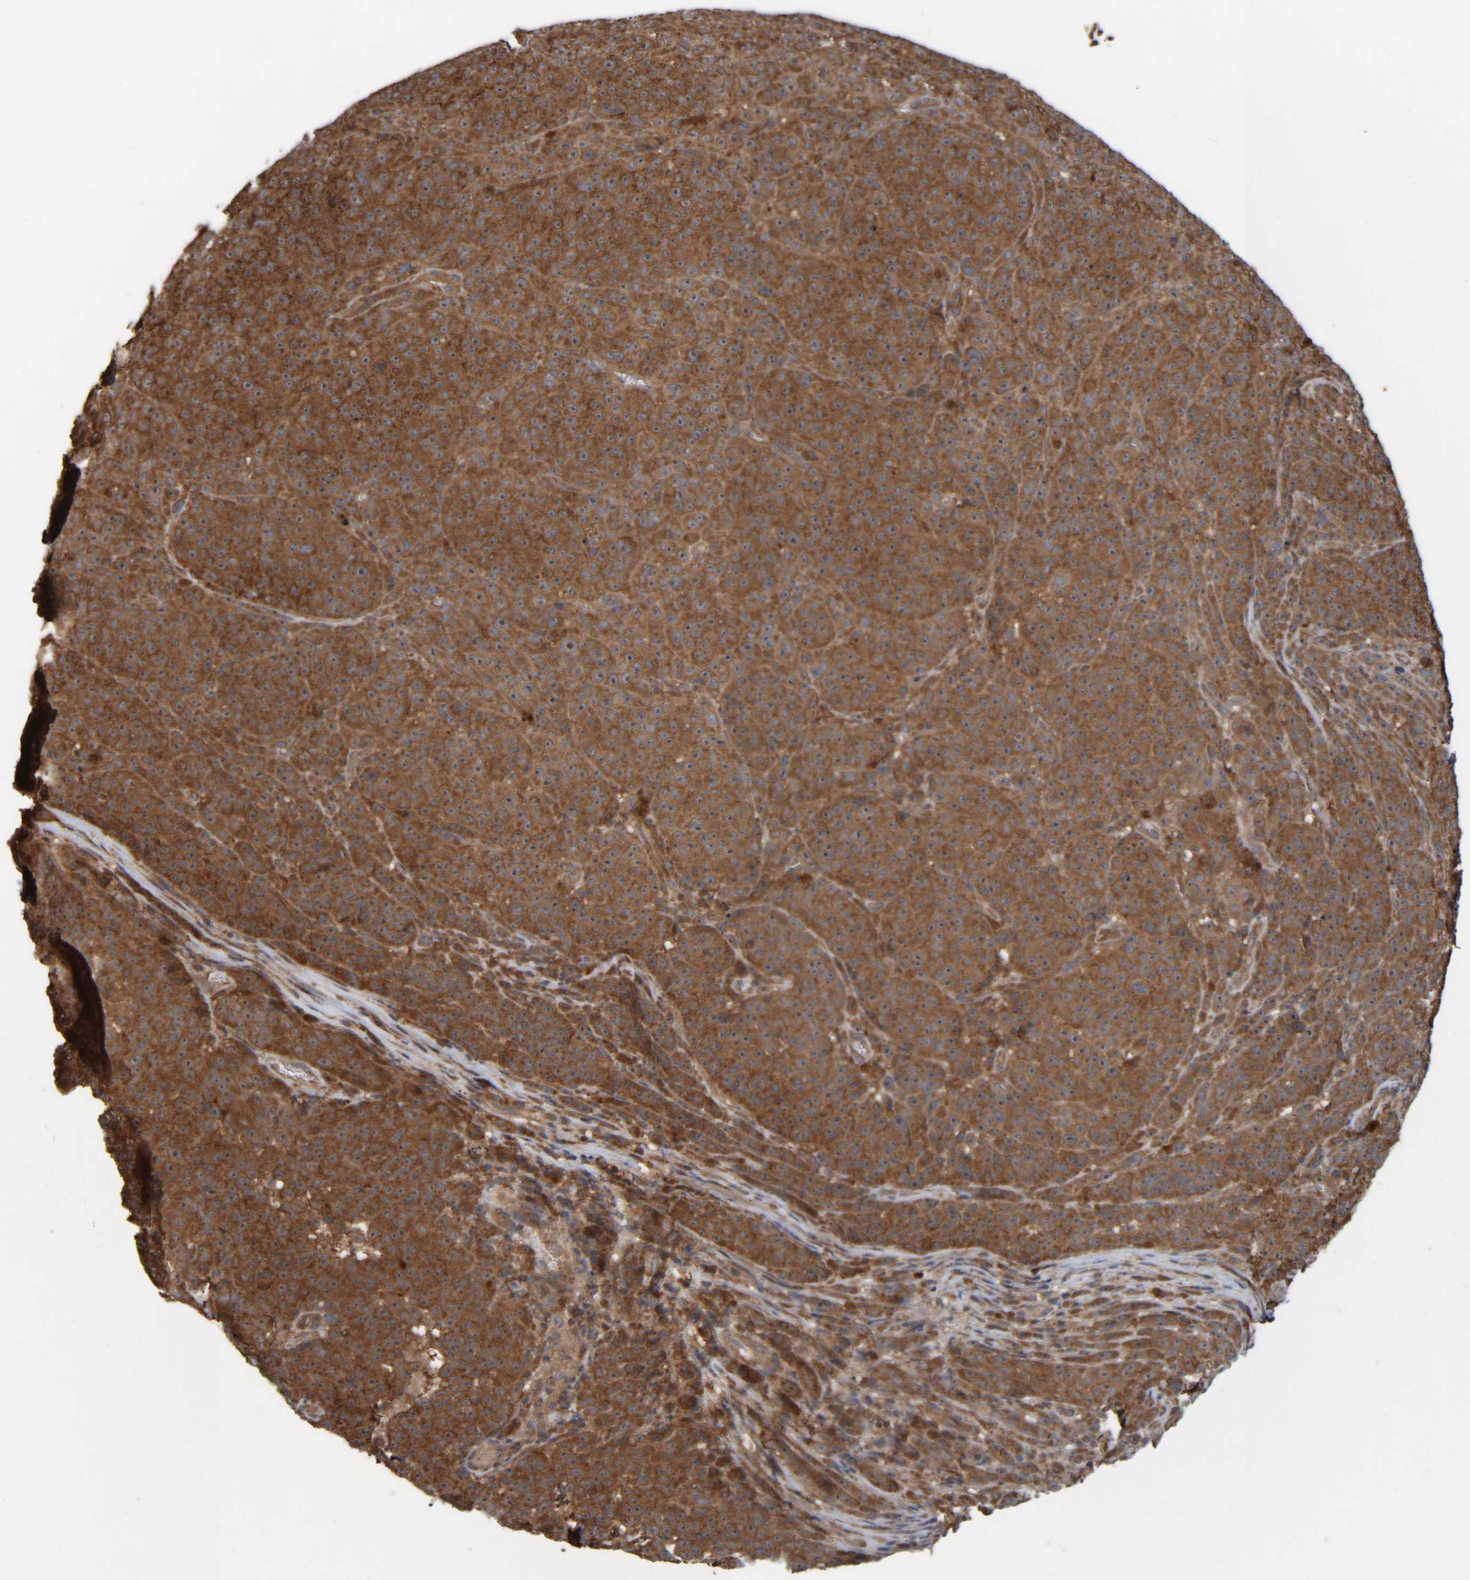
{"staining": {"intensity": "strong", "quantity": ">75%", "location": "cytoplasmic/membranous"}, "tissue": "melanoma", "cell_type": "Tumor cells", "image_type": "cancer", "snomed": [{"axis": "morphology", "description": "Malignant melanoma, NOS"}, {"axis": "topography", "description": "Skin"}], "caption": "Immunohistochemical staining of melanoma displays high levels of strong cytoplasmic/membranous positivity in about >75% of tumor cells. (DAB IHC with brightfield microscopy, high magnification).", "gene": "CCDC57", "patient": {"sex": "female", "age": 82}}